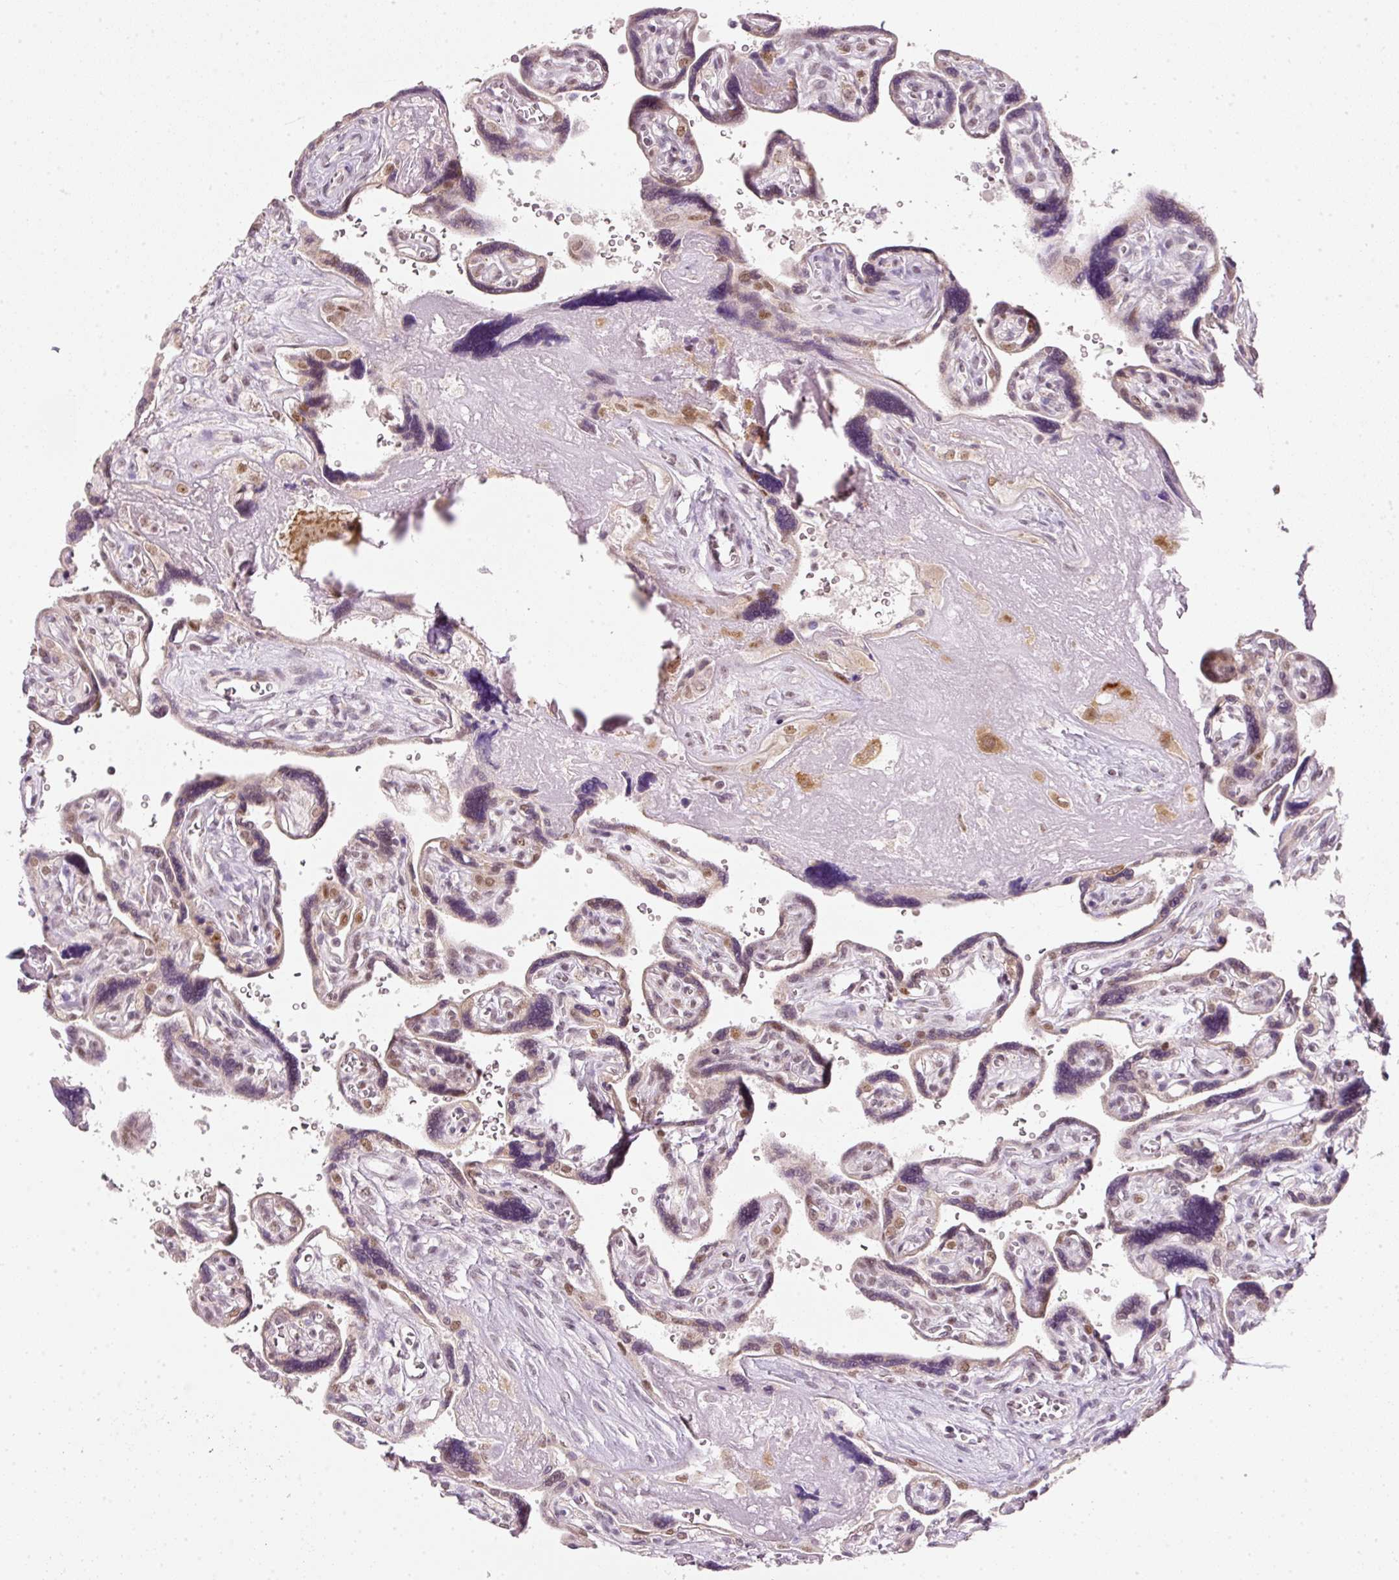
{"staining": {"intensity": "strong", "quantity": ">75%", "location": "cytoplasmic/membranous,nuclear"}, "tissue": "placenta", "cell_type": "Decidual cells", "image_type": "normal", "snomed": [{"axis": "morphology", "description": "Normal tissue, NOS"}, {"axis": "topography", "description": "Placenta"}], "caption": "Immunohistochemistry (DAB (3,3'-diaminobenzidine)) staining of normal placenta shows strong cytoplasmic/membranous,nuclear protein staining in approximately >75% of decidual cells.", "gene": "FSTL3", "patient": {"sex": "female", "age": 39}}